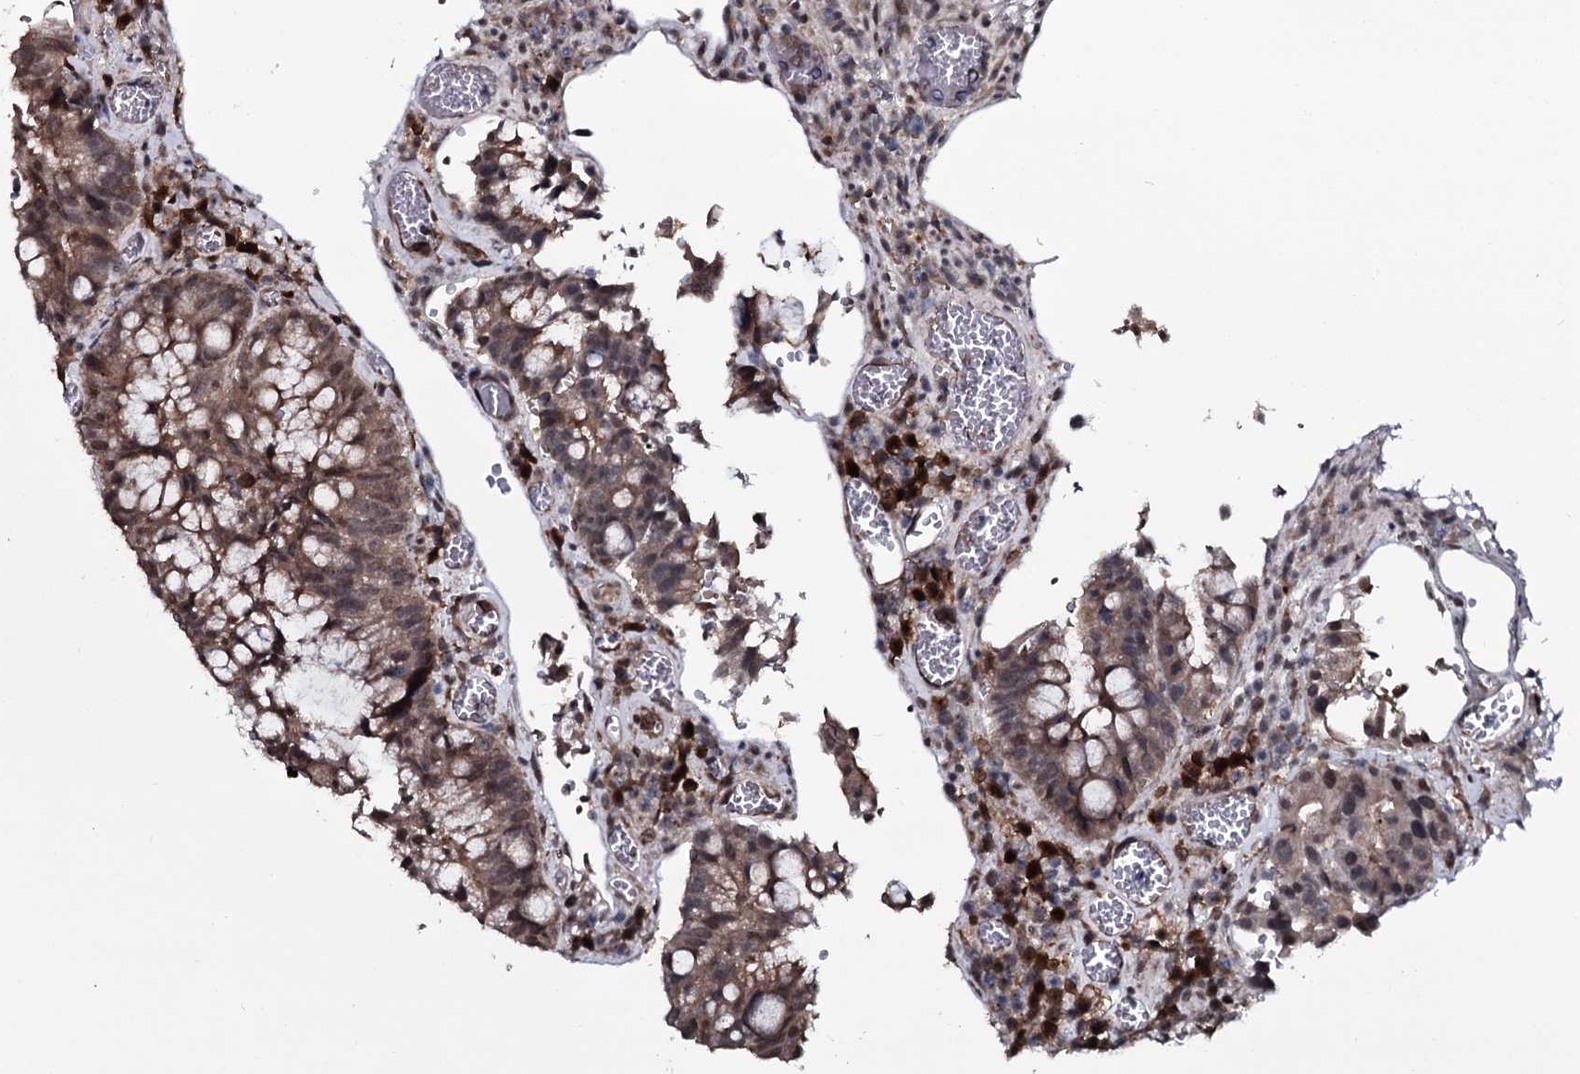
{"staining": {"intensity": "weak", "quantity": "25%-75%", "location": "nuclear"}, "tissue": "colorectal cancer", "cell_type": "Tumor cells", "image_type": "cancer", "snomed": [{"axis": "morphology", "description": "Adenocarcinoma, NOS"}, {"axis": "topography", "description": "Rectum"}], "caption": "Human adenocarcinoma (colorectal) stained for a protein (brown) shows weak nuclear positive positivity in approximately 25%-75% of tumor cells.", "gene": "HDDC3", "patient": {"sex": "male", "age": 69}}